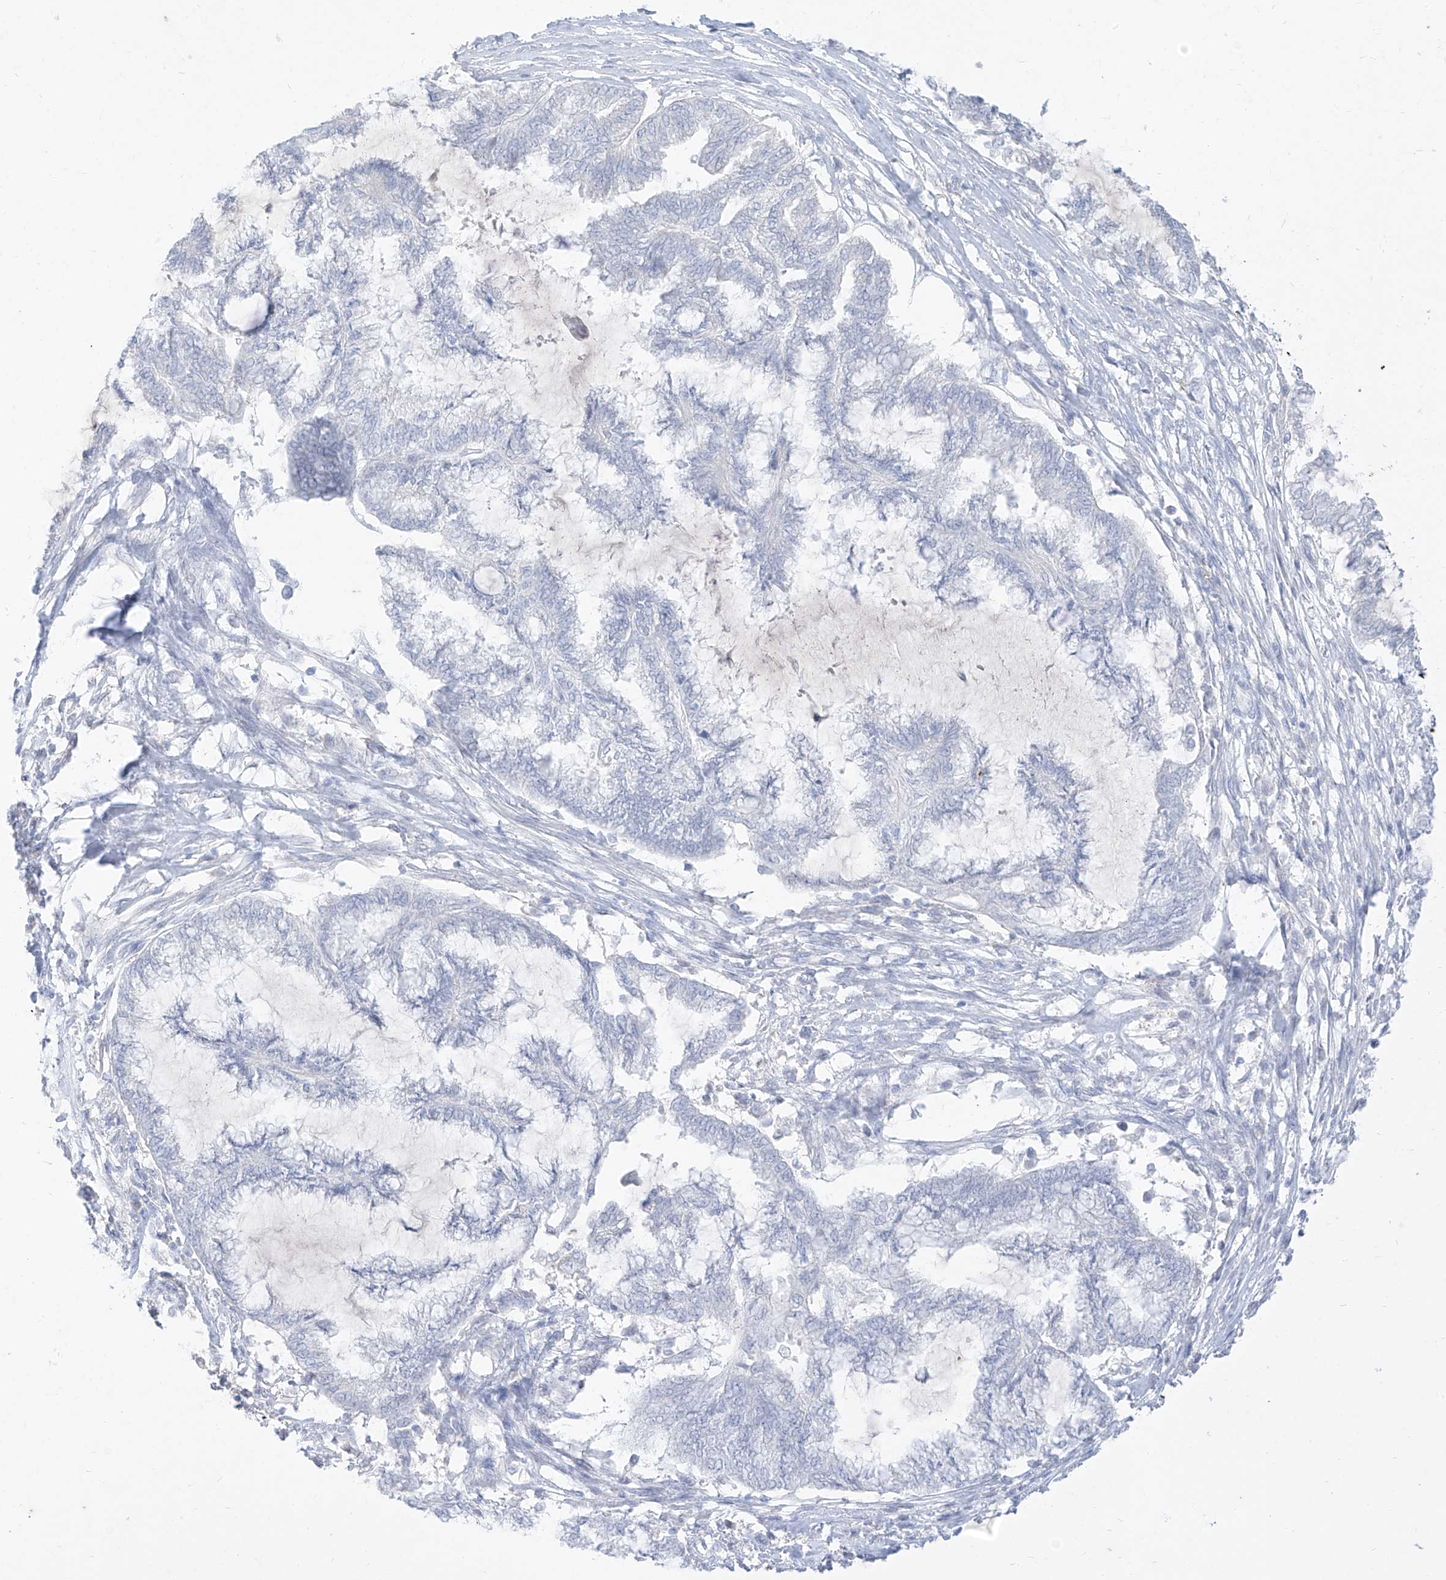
{"staining": {"intensity": "negative", "quantity": "none", "location": "none"}, "tissue": "endometrial cancer", "cell_type": "Tumor cells", "image_type": "cancer", "snomed": [{"axis": "morphology", "description": "Adenocarcinoma, NOS"}, {"axis": "topography", "description": "Endometrium"}], "caption": "There is no significant positivity in tumor cells of endometrial cancer (adenocarcinoma).", "gene": "TGM4", "patient": {"sex": "female", "age": 86}}